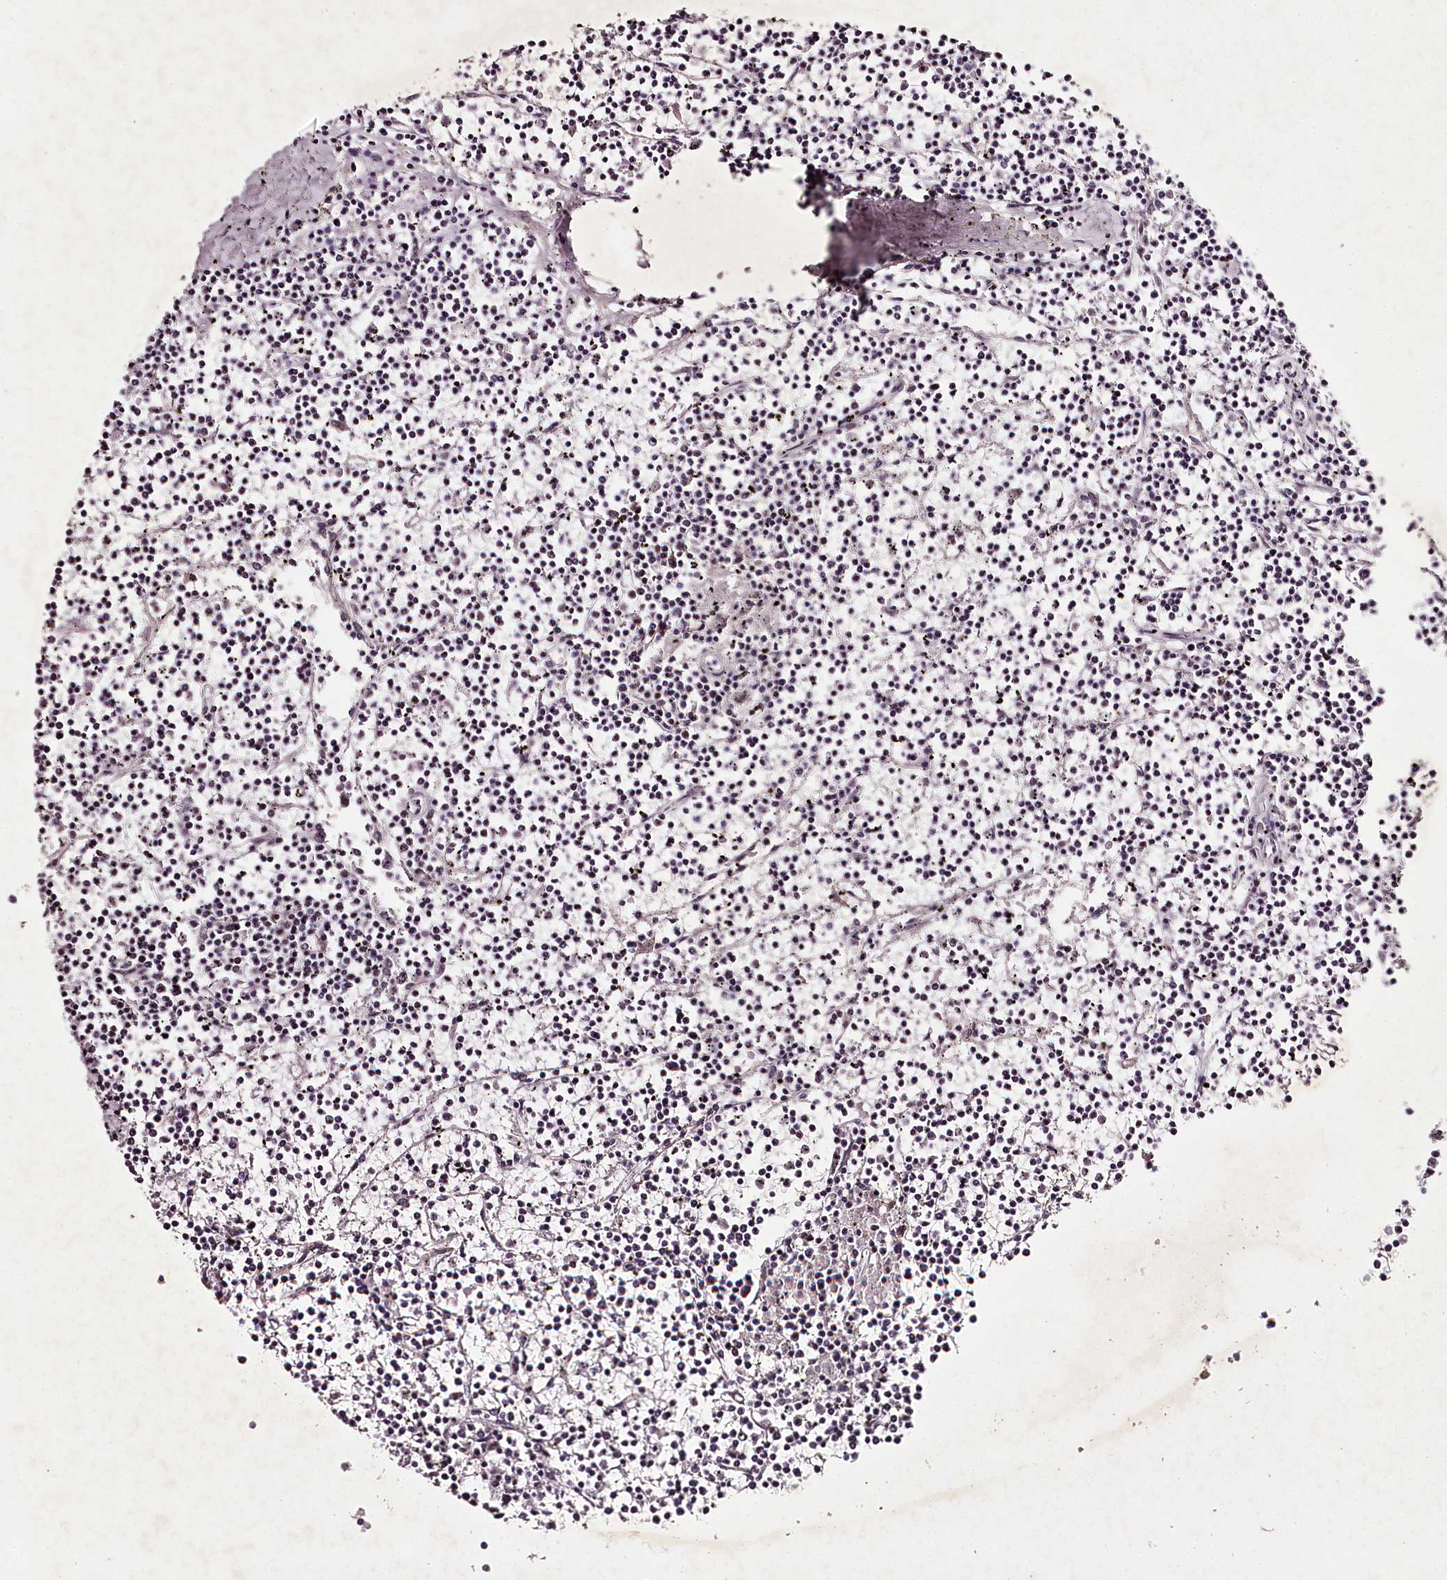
{"staining": {"intensity": "negative", "quantity": "none", "location": "none"}, "tissue": "lymphoma", "cell_type": "Tumor cells", "image_type": "cancer", "snomed": [{"axis": "morphology", "description": "Malignant lymphoma, non-Hodgkin's type, Low grade"}, {"axis": "topography", "description": "Spleen"}], "caption": "A high-resolution image shows immunohistochemistry (IHC) staining of lymphoma, which shows no significant positivity in tumor cells.", "gene": "PSPC1", "patient": {"sex": "female", "age": 19}}